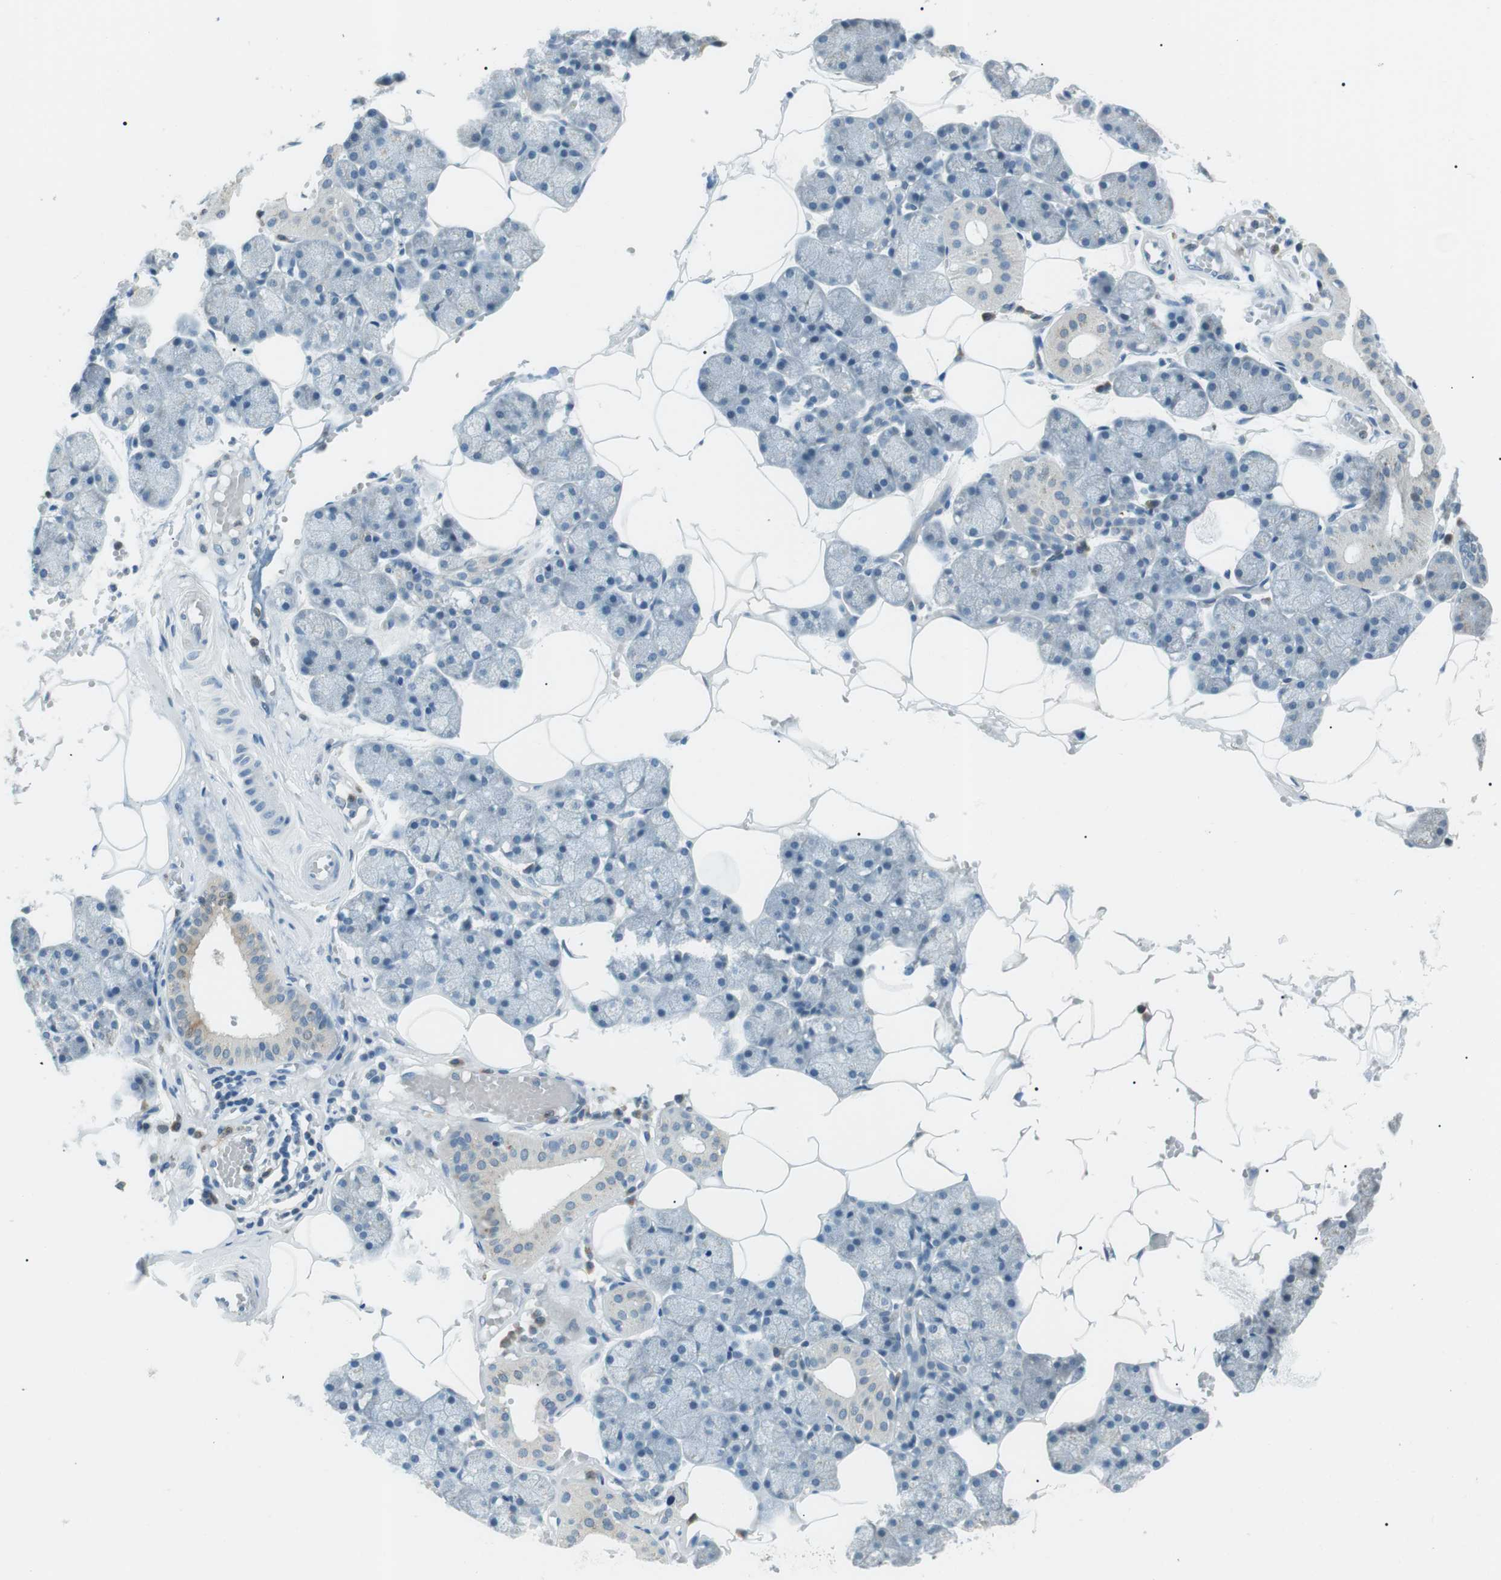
{"staining": {"intensity": "weak", "quantity": "<25%", "location": "cytoplasmic/membranous"}, "tissue": "salivary gland", "cell_type": "Glandular cells", "image_type": "normal", "snomed": [{"axis": "morphology", "description": "Normal tissue, NOS"}, {"axis": "topography", "description": "Salivary gland"}], "caption": "Protein analysis of normal salivary gland reveals no significant staining in glandular cells. (DAB immunohistochemistry, high magnification).", "gene": "ENSG00000289724", "patient": {"sex": "male", "age": 62}}